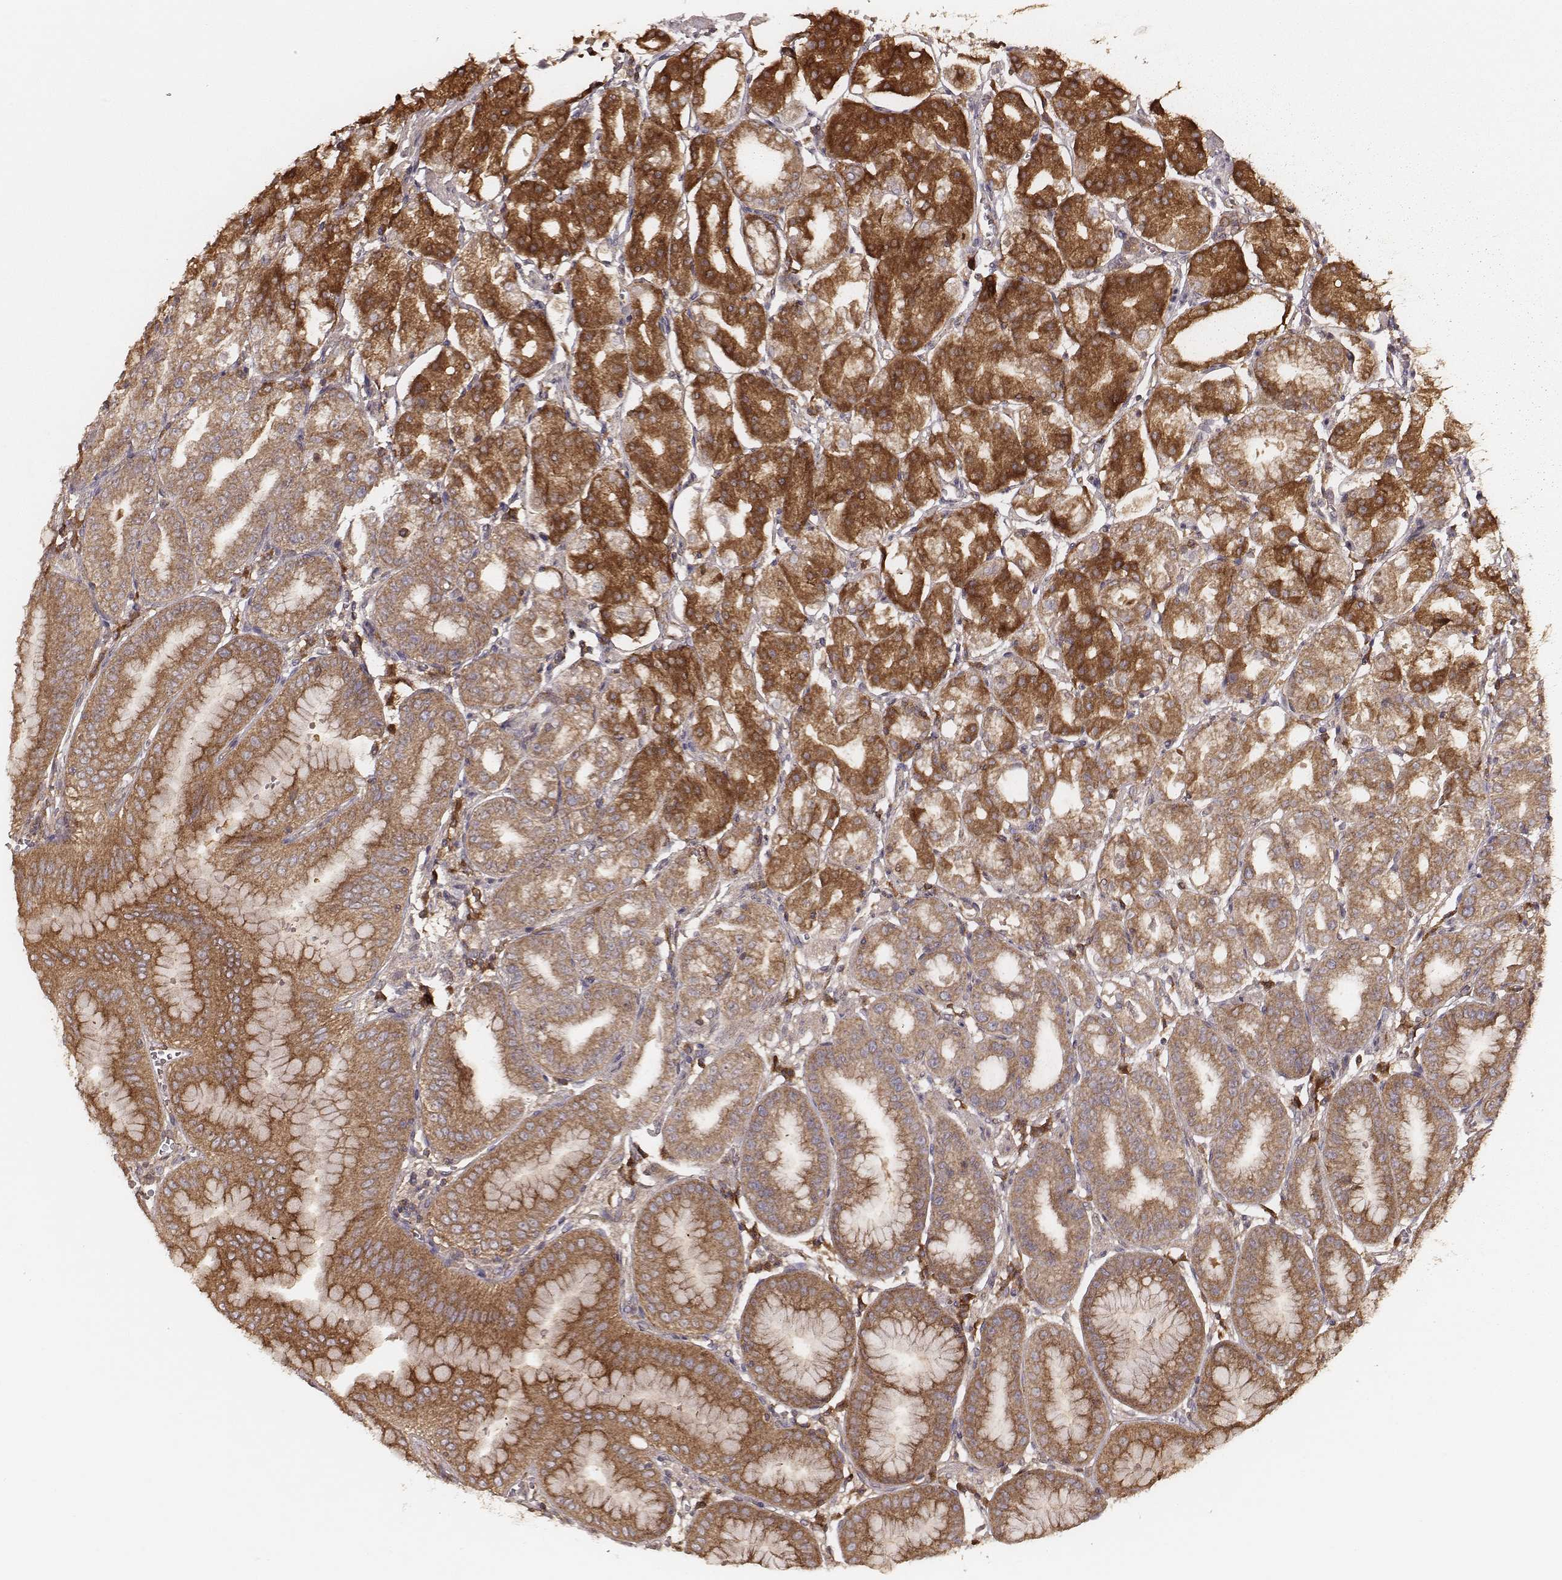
{"staining": {"intensity": "moderate", "quantity": ">75%", "location": "cytoplasmic/membranous"}, "tissue": "stomach", "cell_type": "Glandular cells", "image_type": "normal", "snomed": [{"axis": "morphology", "description": "Normal tissue, NOS"}, {"axis": "topography", "description": "Stomach, lower"}], "caption": "An IHC histopathology image of unremarkable tissue is shown. Protein staining in brown shows moderate cytoplasmic/membranous positivity in stomach within glandular cells. The staining is performed using DAB brown chromogen to label protein expression. The nuclei are counter-stained blue using hematoxylin.", "gene": "CARS1", "patient": {"sex": "male", "age": 71}}